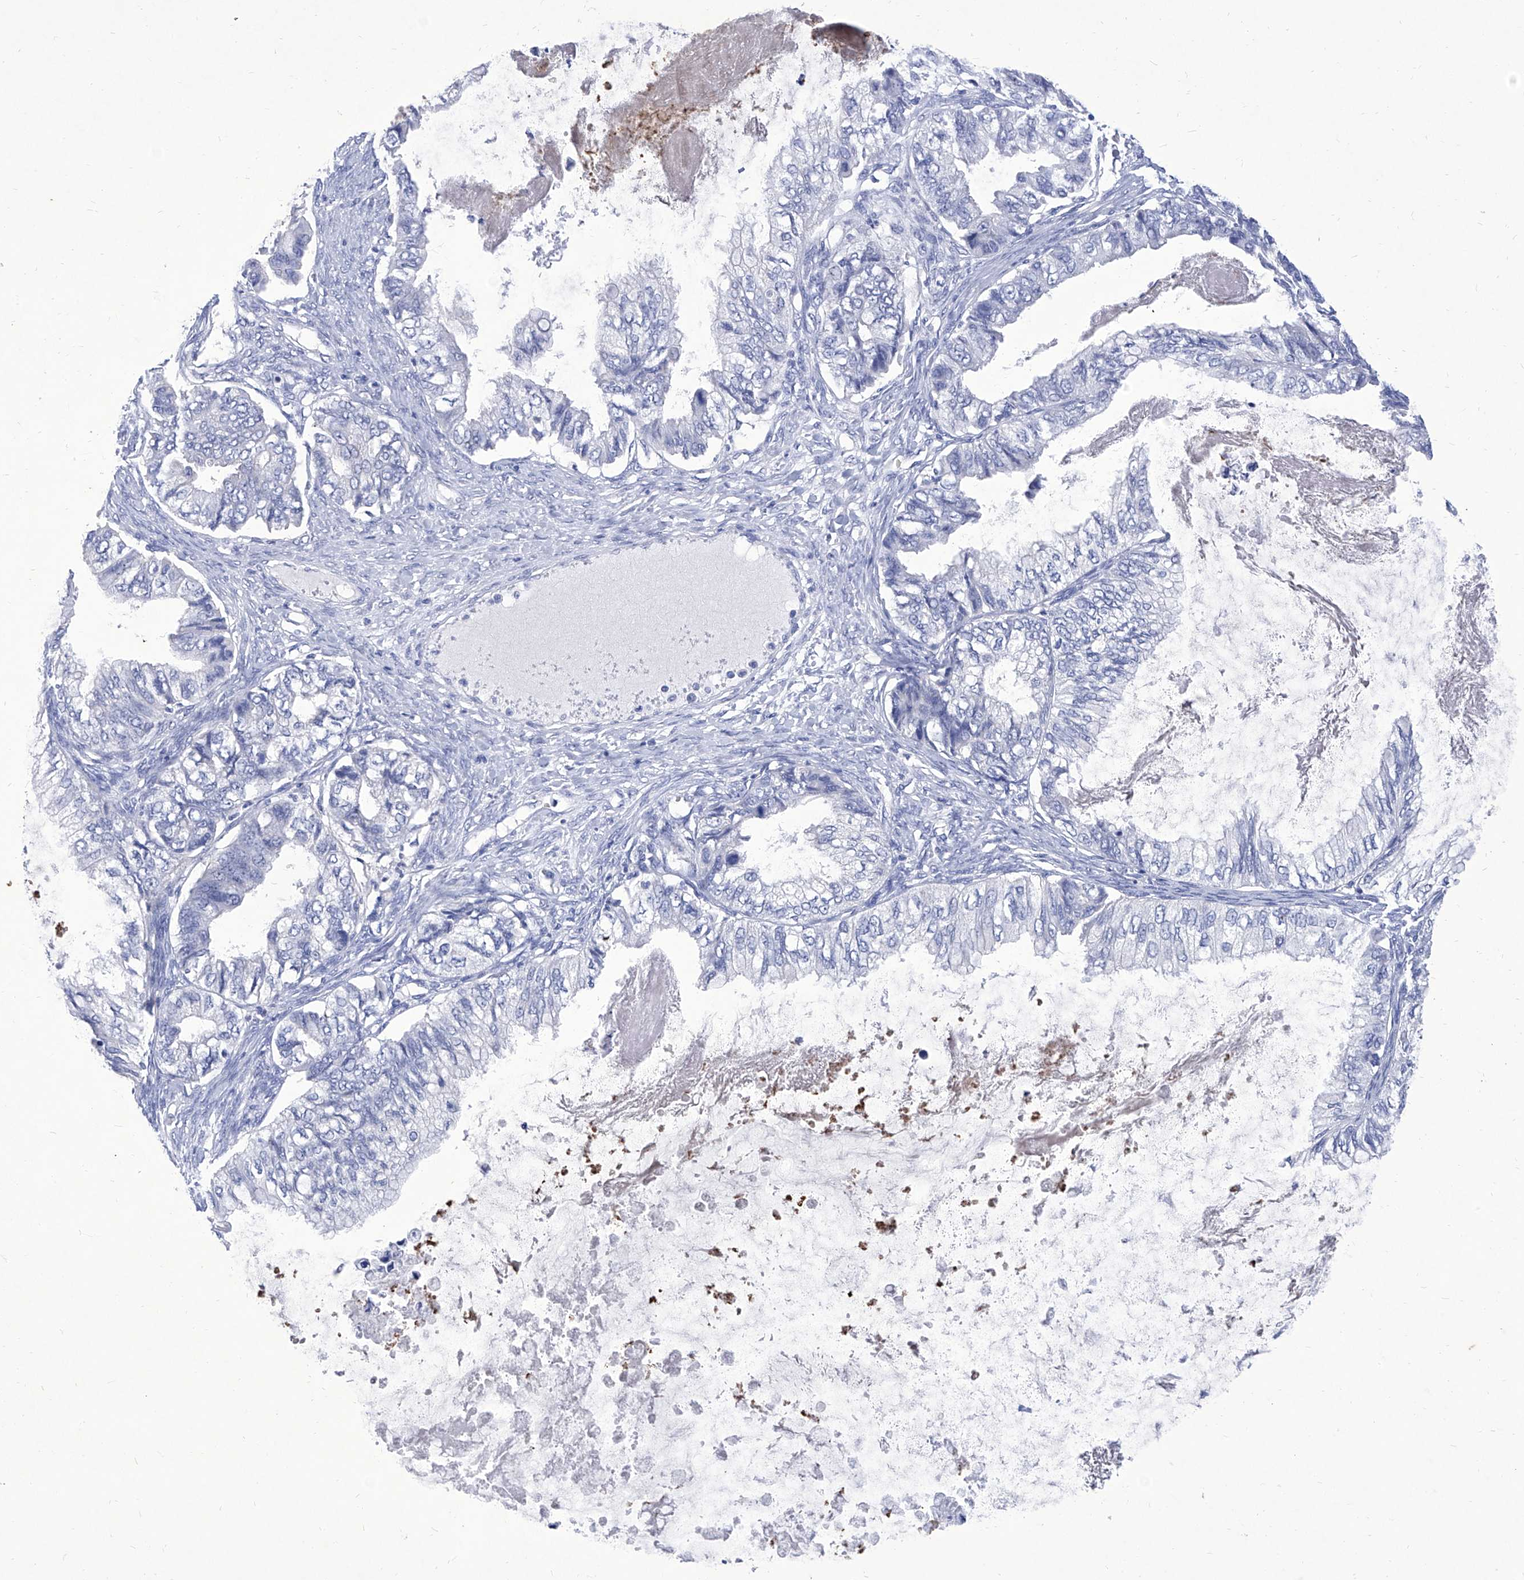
{"staining": {"intensity": "negative", "quantity": "none", "location": "none"}, "tissue": "ovarian cancer", "cell_type": "Tumor cells", "image_type": "cancer", "snomed": [{"axis": "morphology", "description": "Cystadenocarcinoma, mucinous, NOS"}, {"axis": "topography", "description": "Ovary"}], "caption": "A histopathology image of ovarian mucinous cystadenocarcinoma stained for a protein shows no brown staining in tumor cells.", "gene": "IFNL2", "patient": {"sex": "female", "age": 80}}